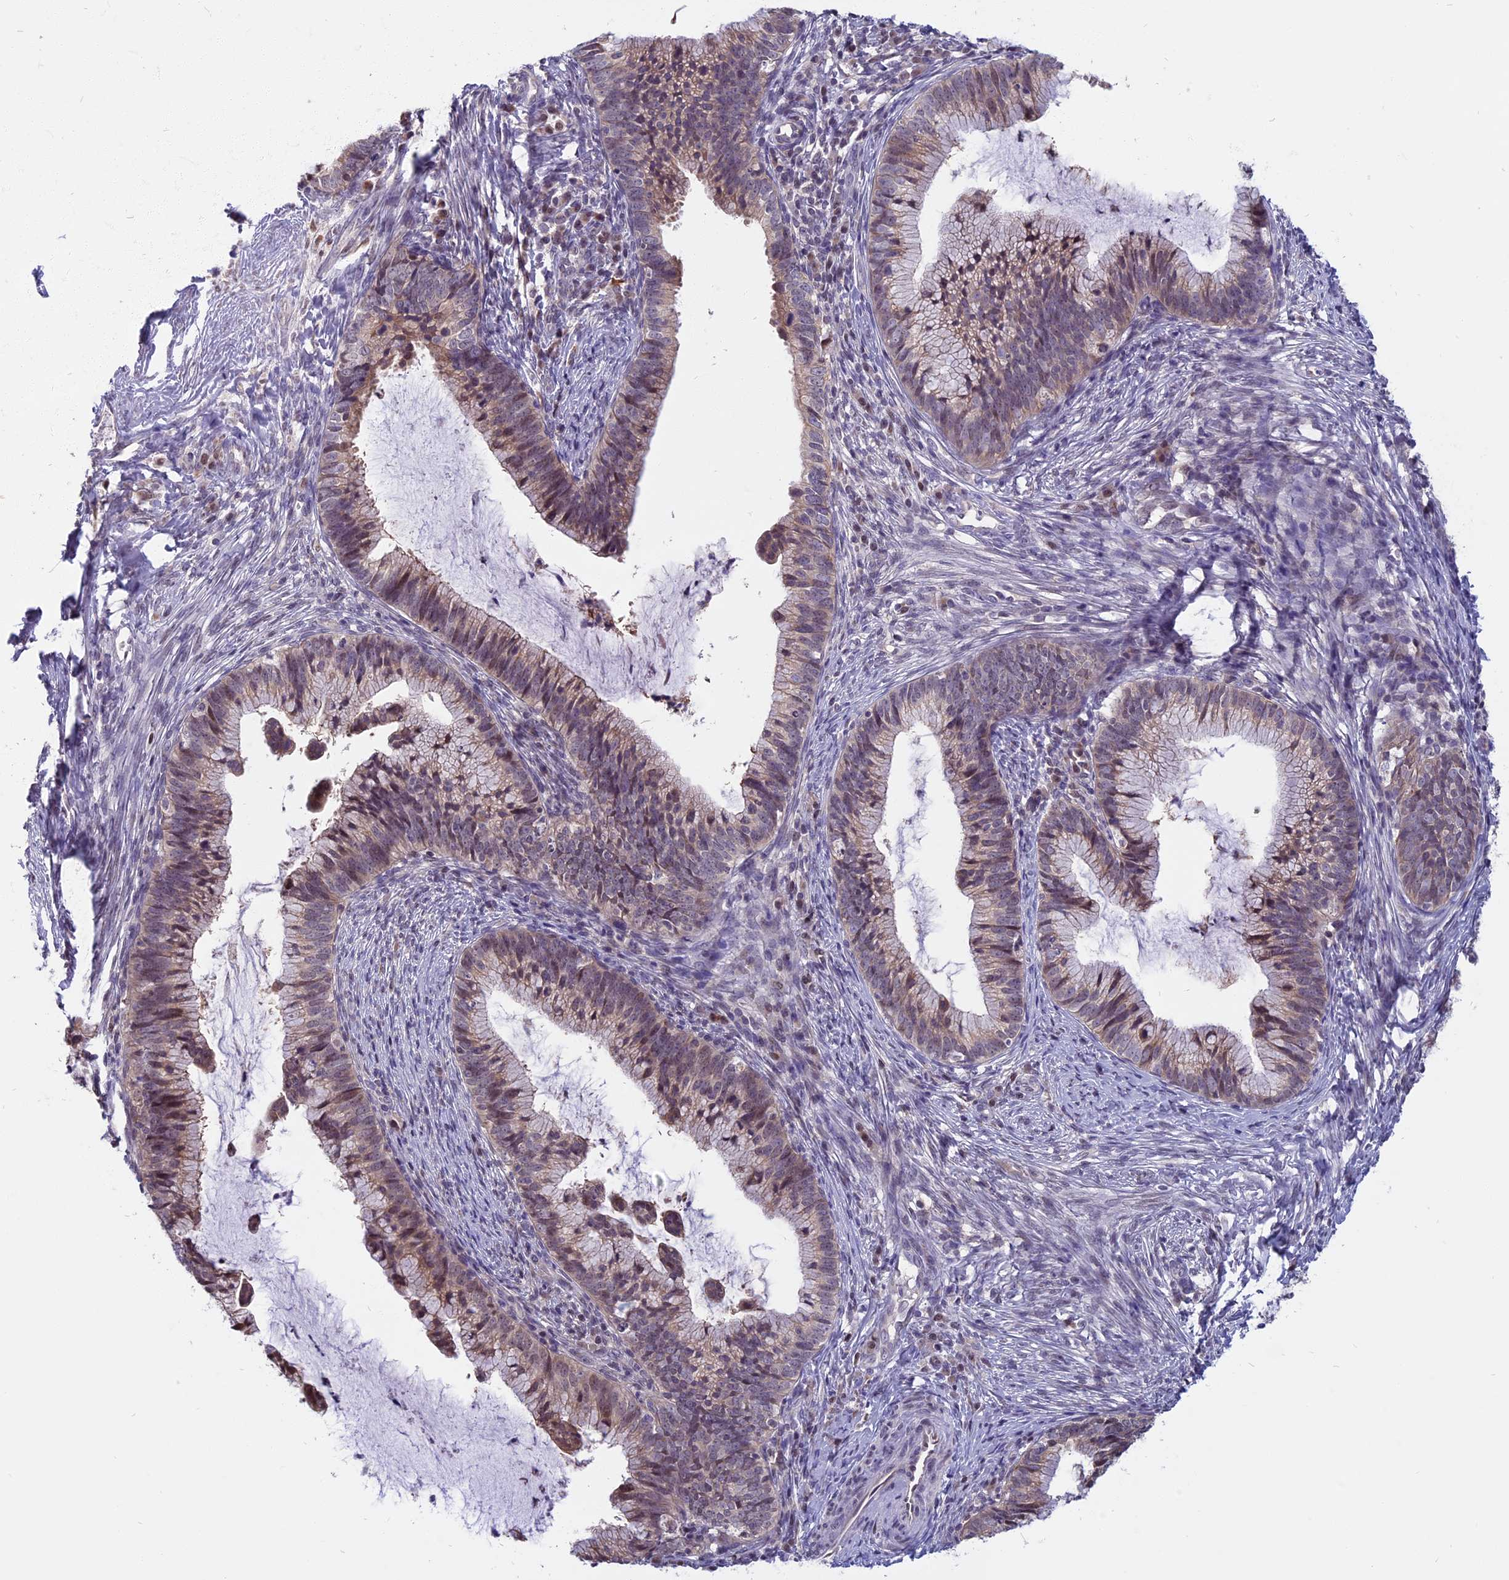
{"staining": {"intensity": "moderate", "quantity": "25%-75%", "location": "cytoplasmic/membranous,nuclear"}, "tissue": "cervical cancer", "cell_type": "Tumor cells", "image_type": "cancer", "snomed": [{"axis": "morphology", "description": "Adenocarcinoma, NOS"}, {"axis": "topography", "description": "Cervix"}], "caption": "Protein analysis of cervical cancer (adenocarcinoma) tissue shows moderate cytoplasmic/membranous and nuclear positivity in approximately 25%-75% of tumor cells.", "gene": "CCDC113", "patient": {"sex": "female", "age": 36}}